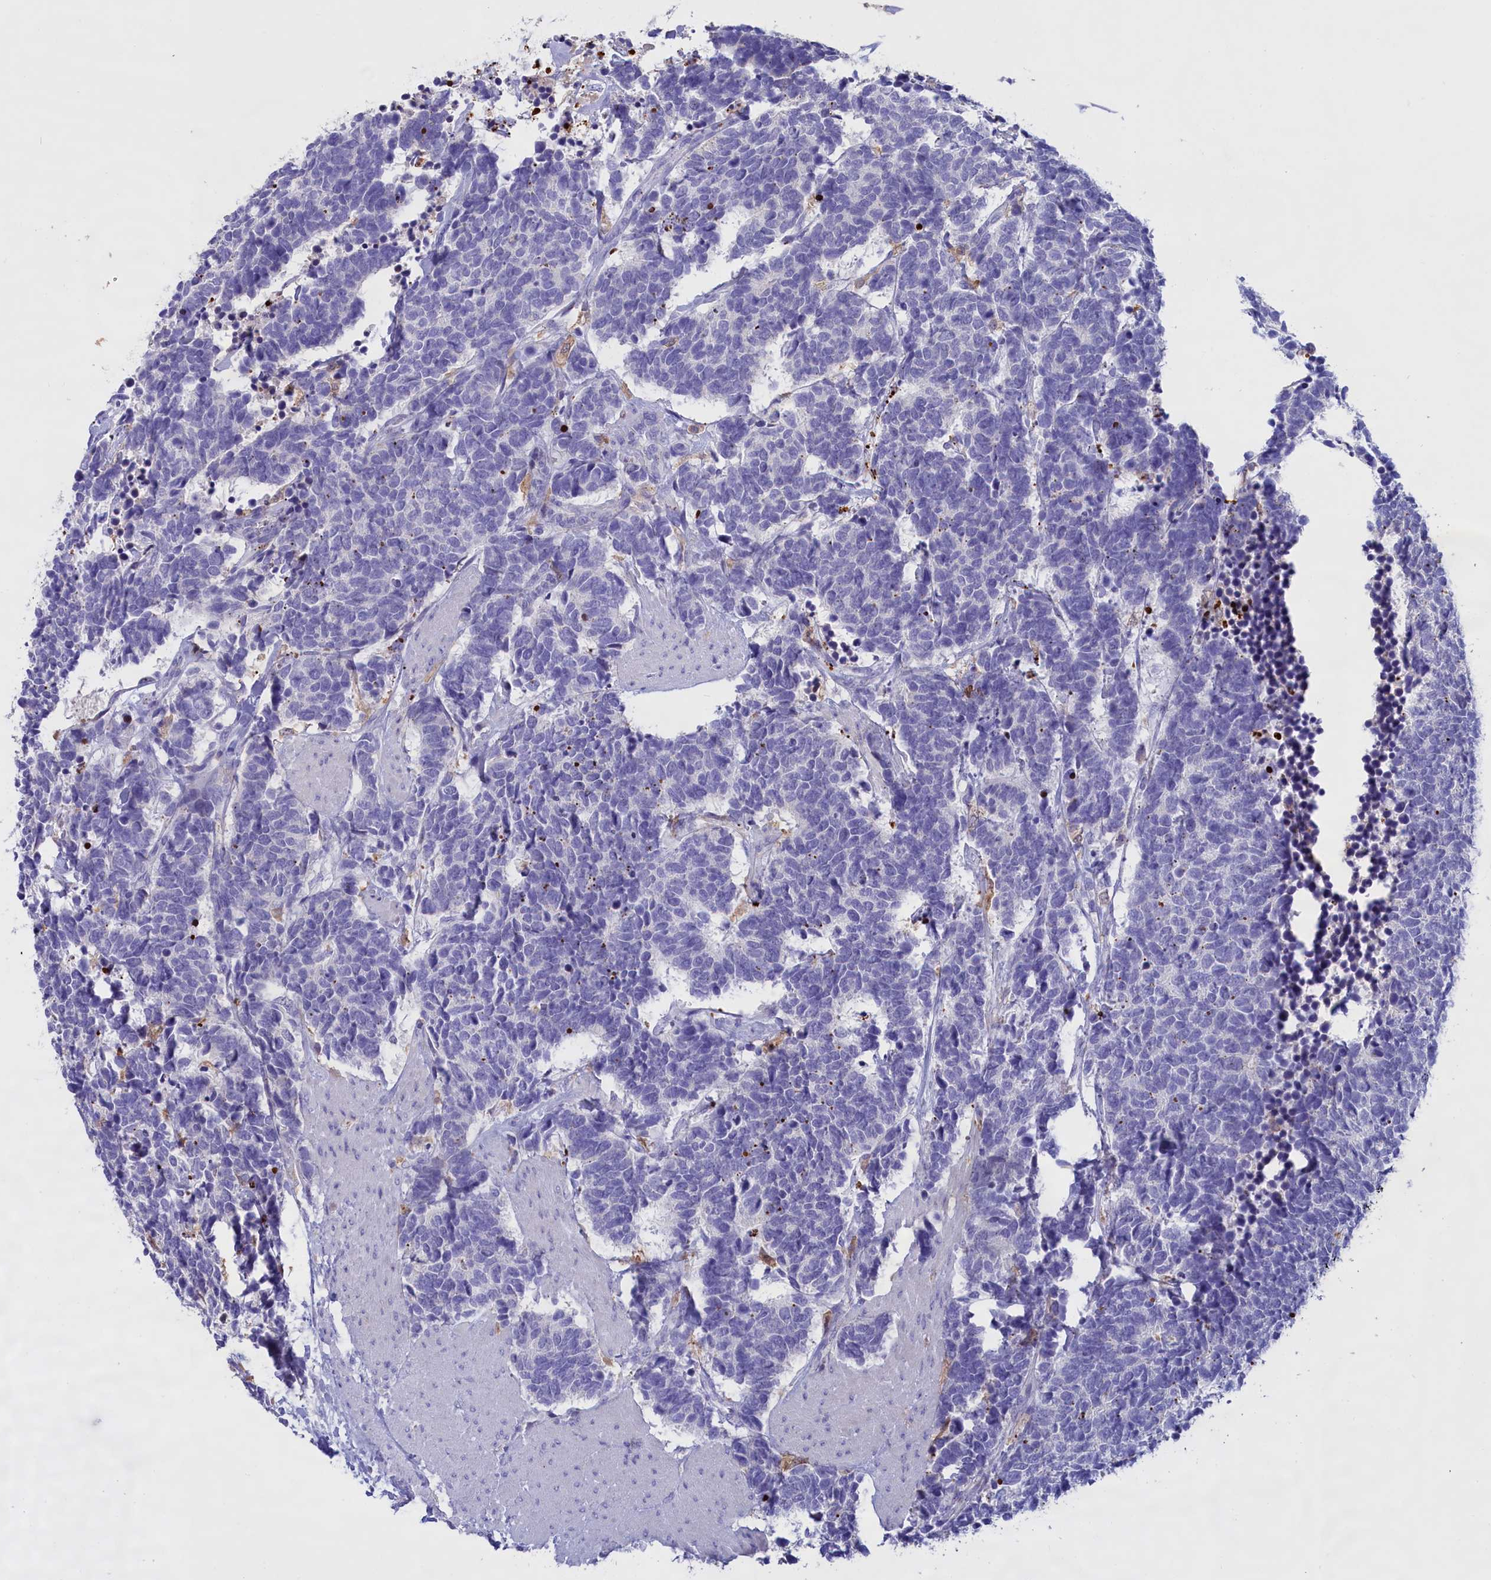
{"staining": {"intensity": "negative", "quantity": "none", "location": "none"}, "tissue": "carcinoid", "cell_type": "Tumor cells", "image_type": "cancer", "snomed": [{"axis": "morphology", "description": "Carcinoma, NOS"}, {"axis": "morphology", "description": "Carcinoid, malignant, NOS"}, {"axis": "topography", "description": "Urinary bladder"}], "caption": "This is a micrograph of IHC staining of malignant carcinoid, which shows no staining in tumor cells. Brightfield microscopy of immunohistochemistry (IHC) stained with DAB (3,3'-diaminobenzidine) (brown) and hematoxylin (blue), captured at high magnification.", "gene": "FAM149B1", "patient": {"sex": "male", "age": 57}}